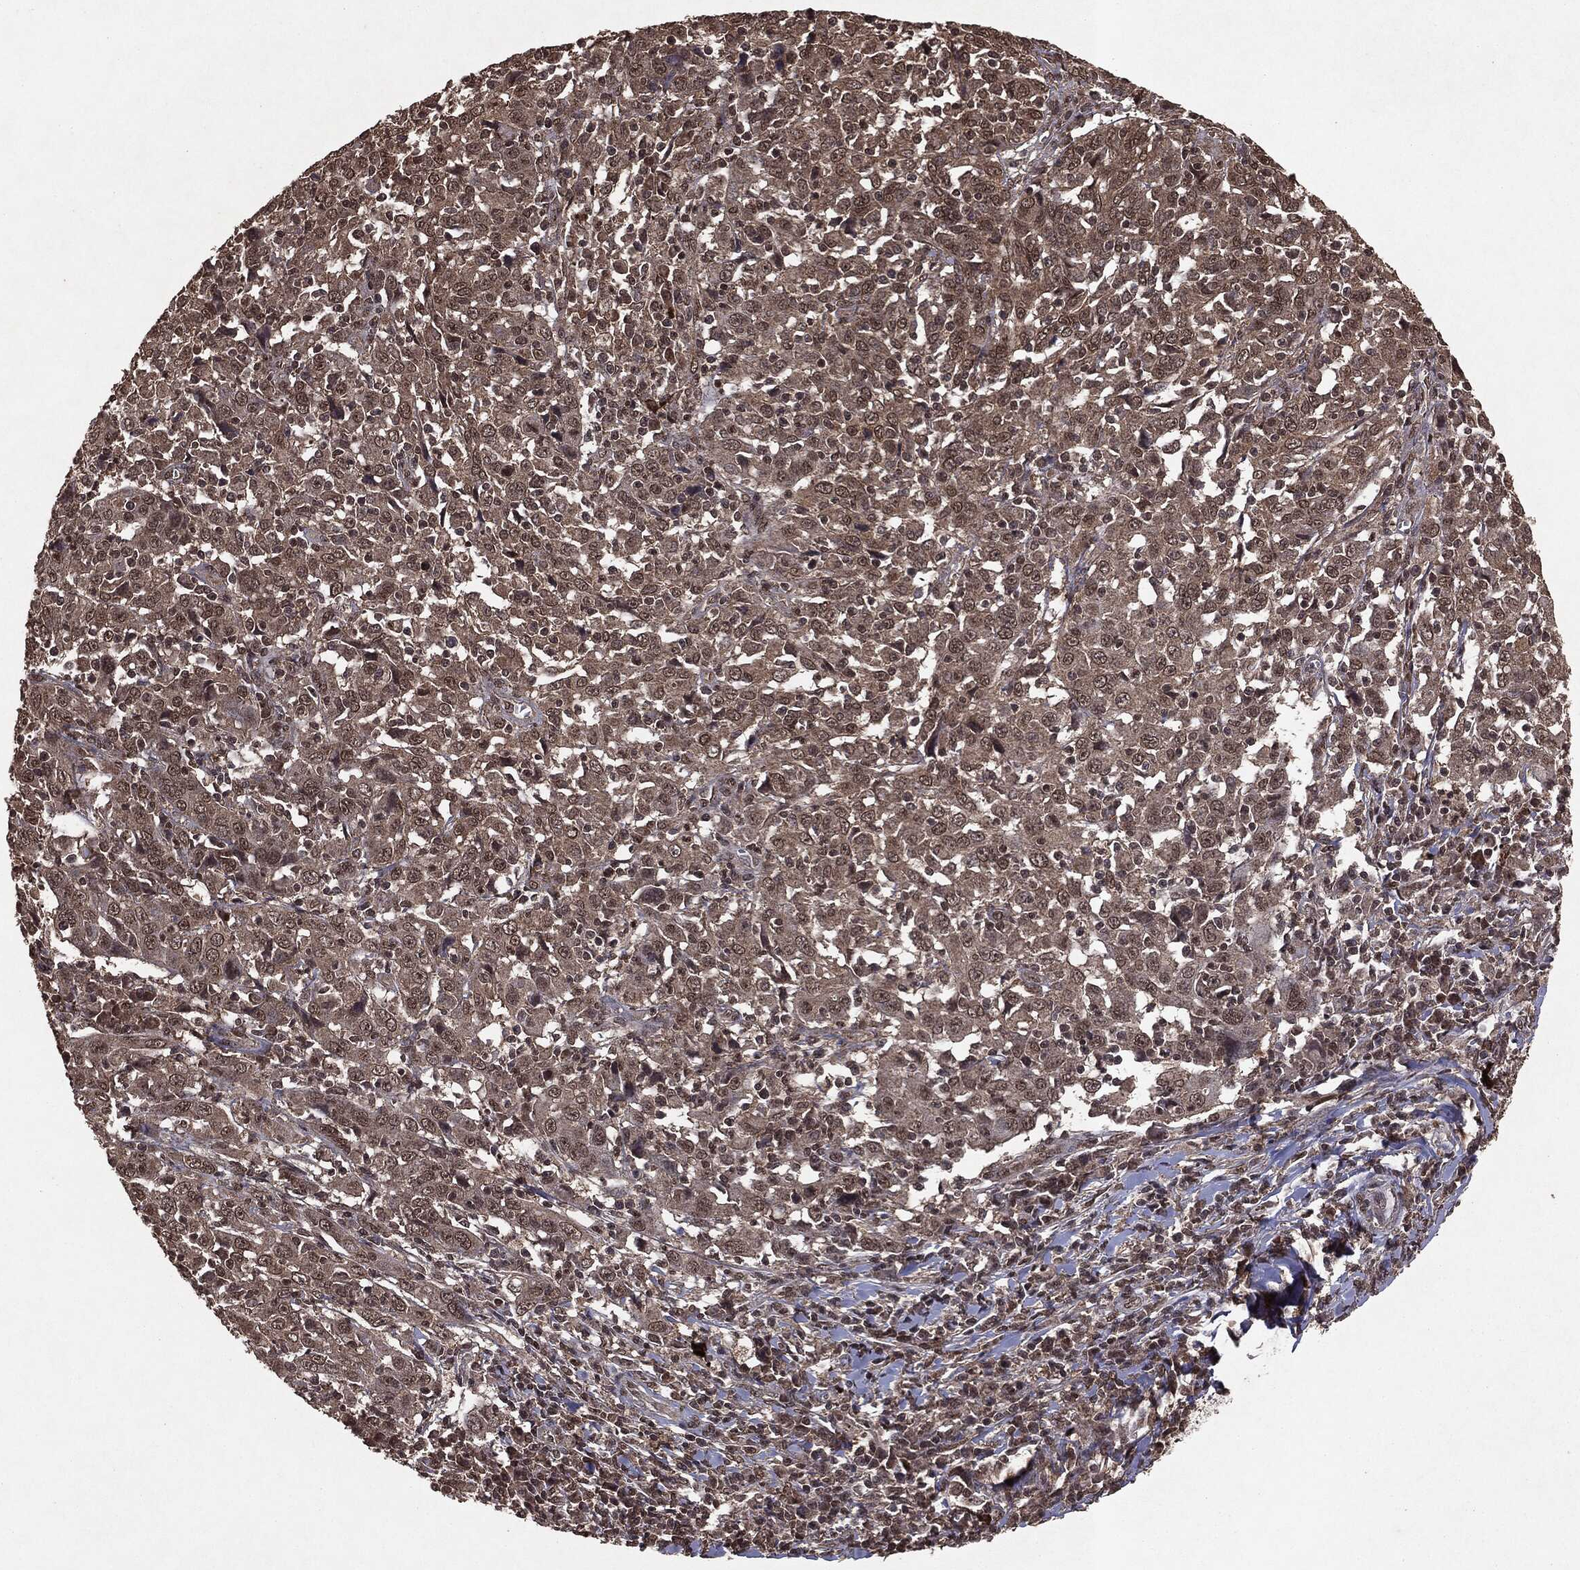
{"staining": {"intensity": "weak", "quantity": ">75%", "location": "cytoplasmic/membranous,nuclear"}, "tissue": "cervical cancer", "cell_type": "Tumor cells", "image_type": "cancer", "snomed": [{"axis": "morphology", "description": "Squamous cell carcinoma, NOS"}, {"axis": "topography", "description": "Cervix"}], "caption": "This histopathology image demonstrates immunohistochemistry (IHC) staining of human cervical cancer, with low weak cytoplasmic/membranous and nuclear positivity in about >75% of tumor cells.", "gene": "PEBP1", "patient": {"sex": "female", "age": 46}}